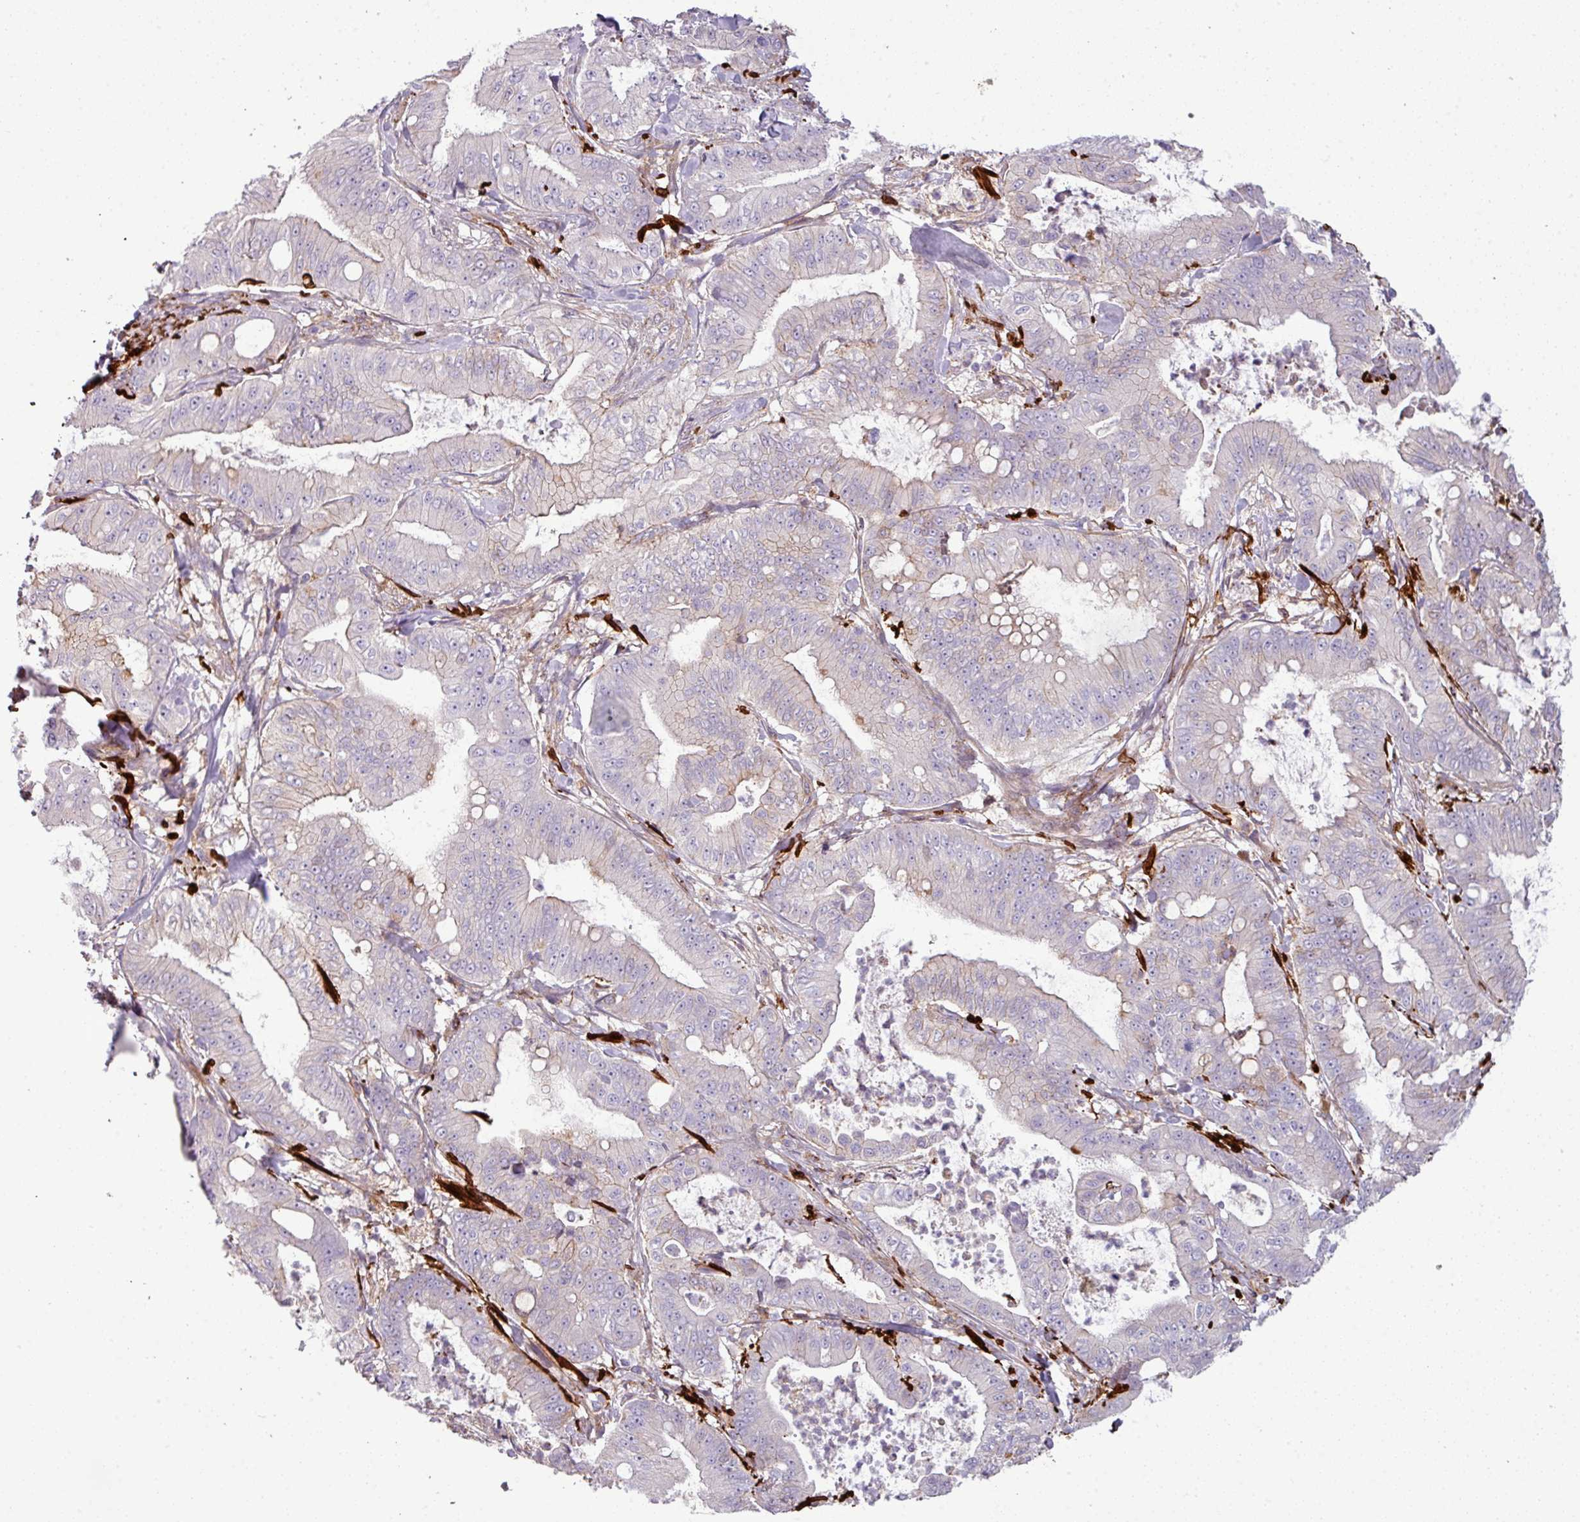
{"staining": {"intensity": "negative", "quantity": "none", "location": "none"}, "tissue": "pancreatic cancer", "cell_type": "Tumor cells", "image_type": "cancer", "snomed": [{"axis": "morphology", "description": "Adenocarcinoma, NOS"}, {"axis": "topography", "description": "Pancreas"}], "caption": "Immunohistochemistry (IHC) micrograph of neoplastic tissue: human pancreatic cancer (adenocarcinoma) stained with DAB exhibits no significant protein expression in tumor cells. Brightfield microscopy of IHC stained with DAB (3,3'-diaminobenzidine) (brown) and hematoxylin (blue), captured at high magnification.", "gene": "COL8A1", "patient": {"sex": "male", "age": 71}}